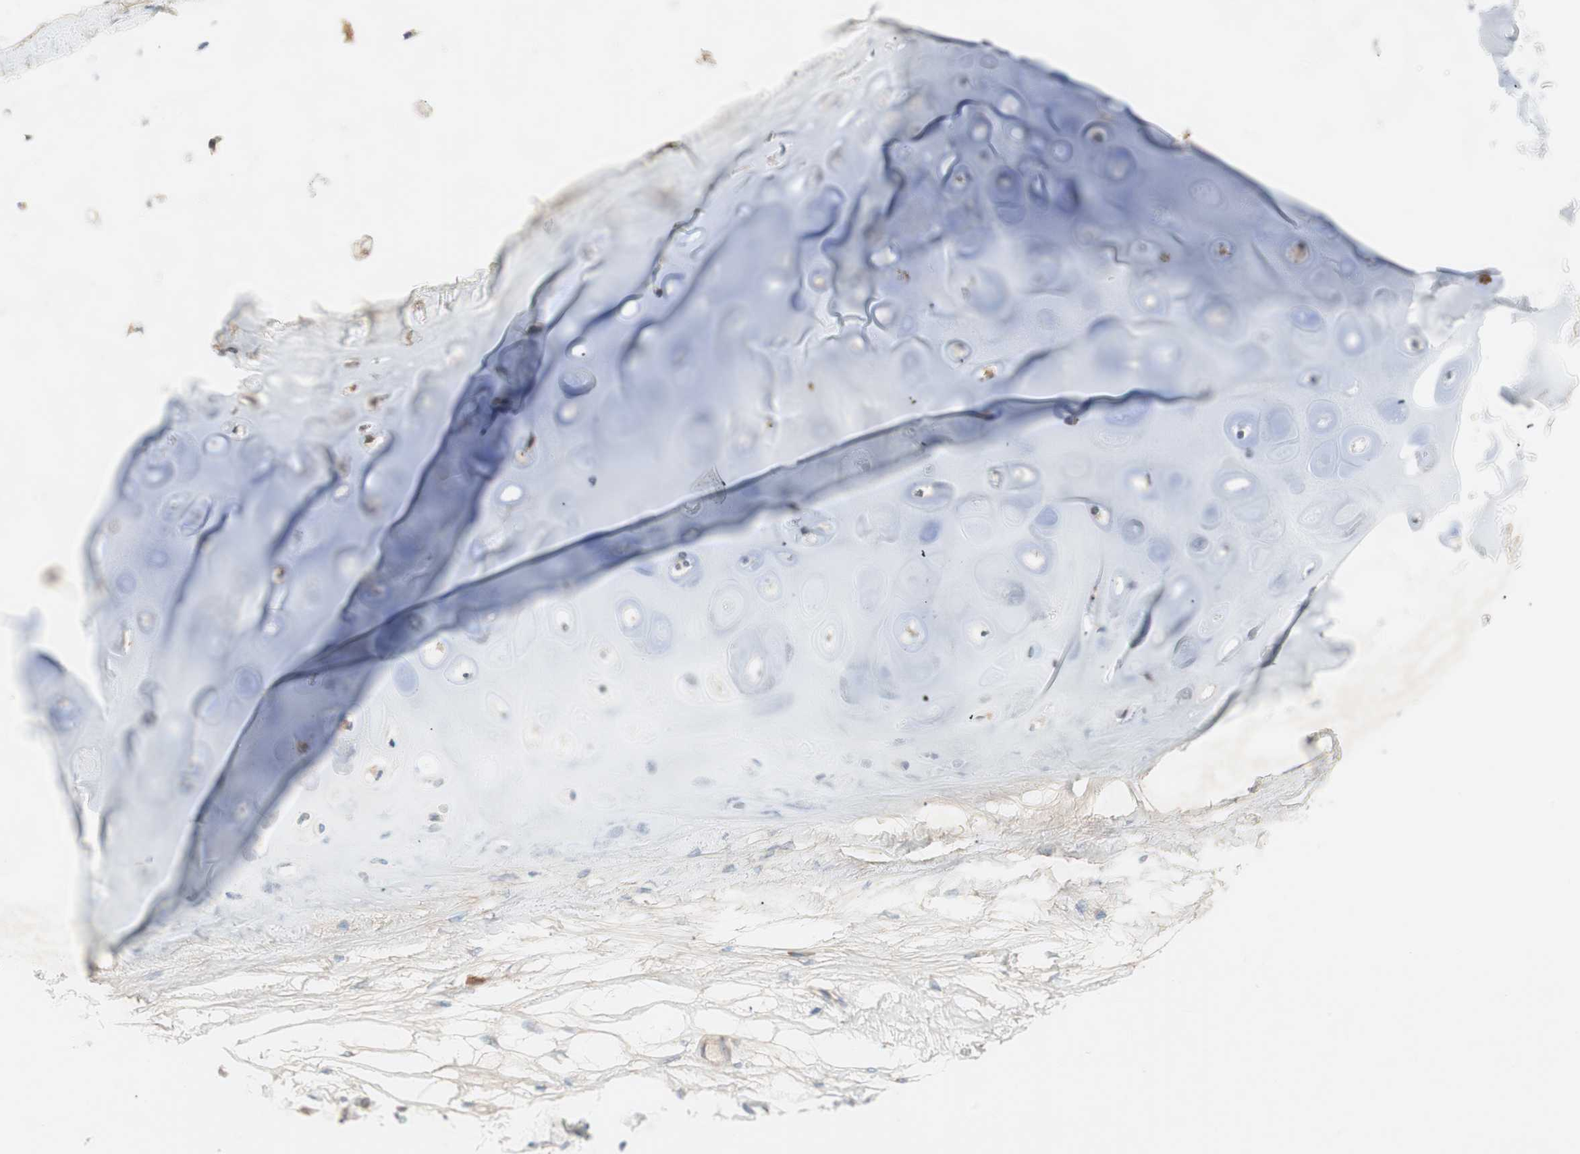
{"staining": {"intensity": "moderate", "quantity": "25%-75%", "location": "cytoplasmic/membranous"}, "tissue": "adipose tissue", "cell_type": "Adipocytes", "image_type": "normal", "snomed": [{"axis": "morphology", "description": "Normal tissue, NOS"}, {"axis": "topography", "description": "Cartilage tissue"}, {"axis": "topography", "description": "Bronchus"}], "caption": "Human adipose tissue stained with a protein marker reveals moderate staining in adipocytes.", "gene": "RPL23", "patient": {"sex": "female", "age": 73}}